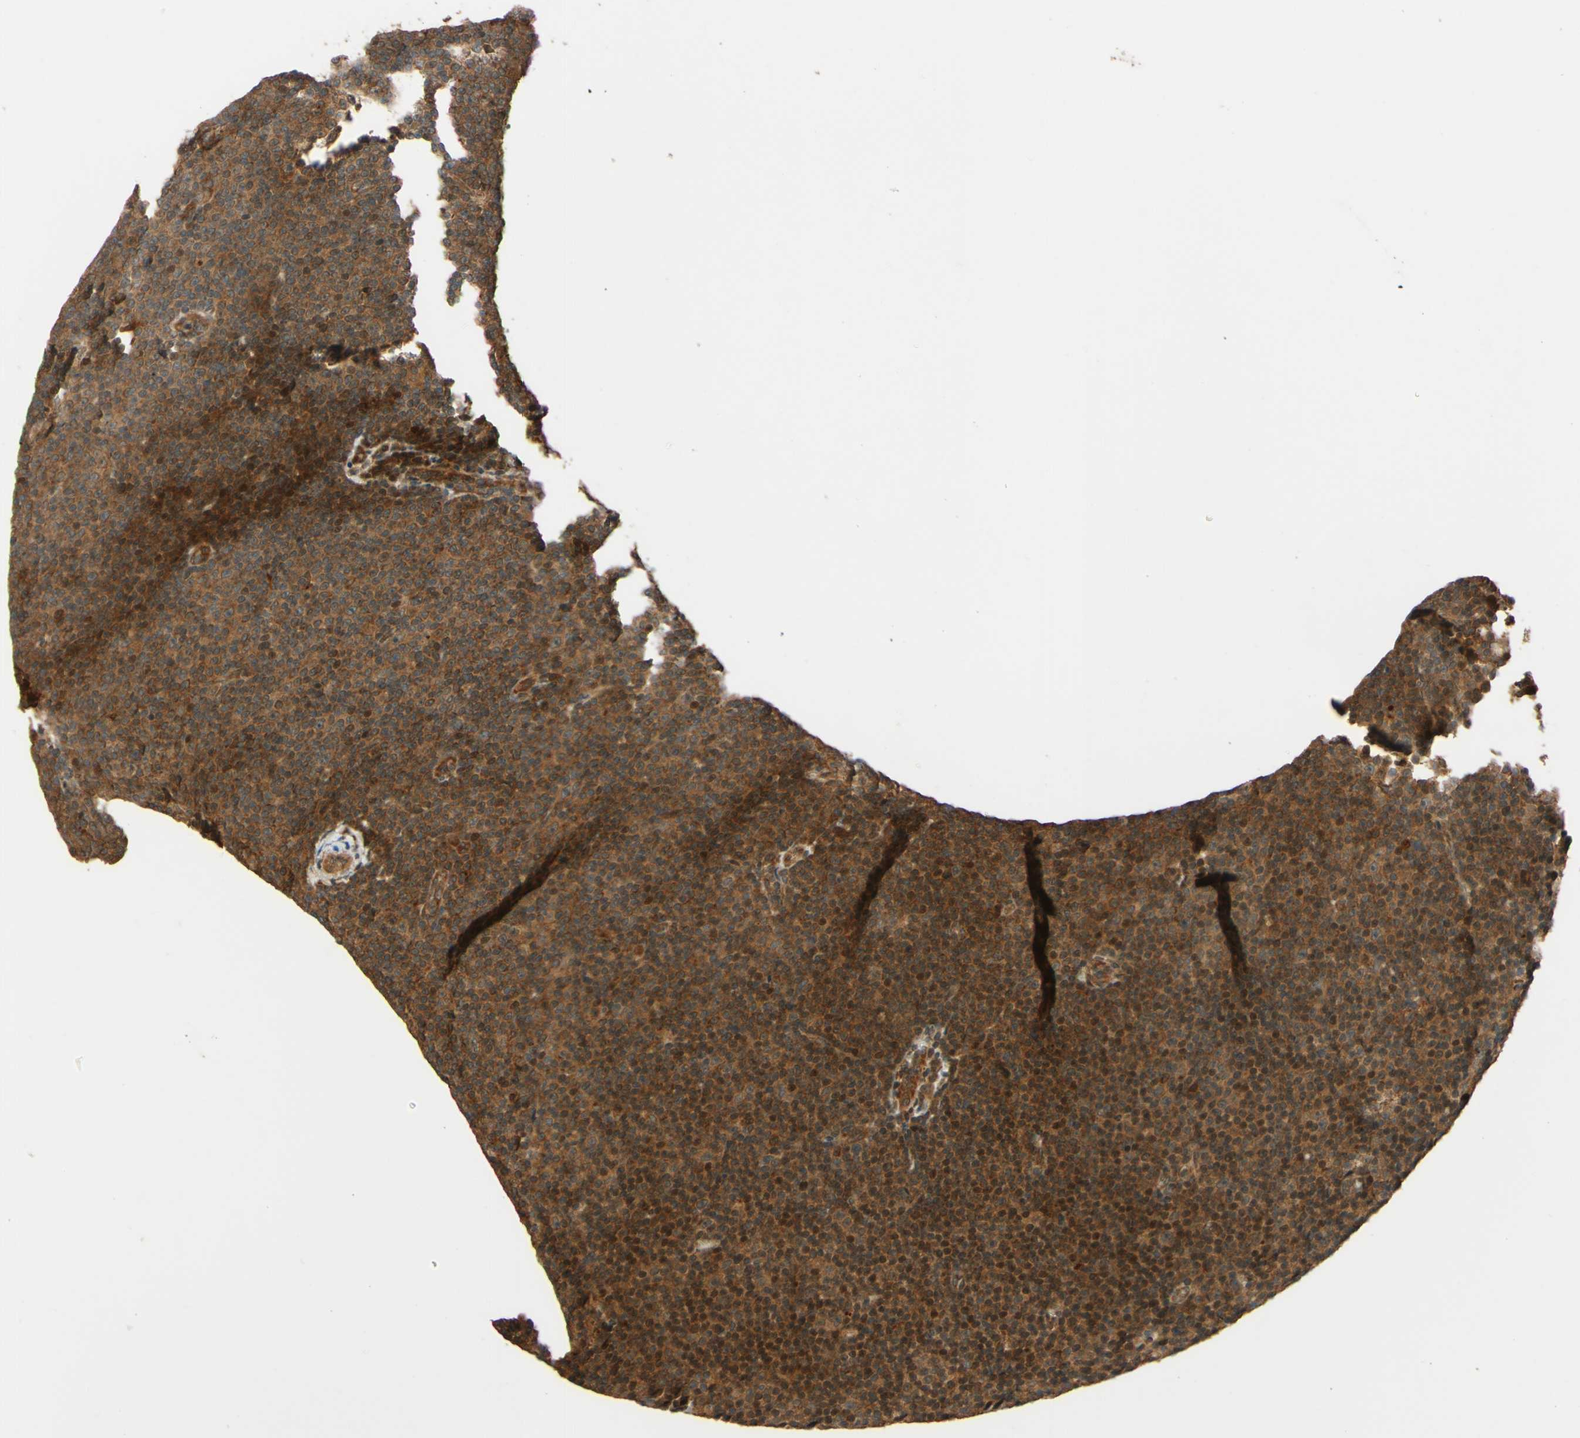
{"staining": {"intensity": "moderate", "quantity": ">75%", "location": "cytoplasmic/membranous,nuclear"}, "tissue": "lymphoma", "cell_type": "Tumor cells", "image_type": "cancer", "snomed": [{"axis": "morphology", "description": "Malignant lymphoma, non-Hodgkin's type, Low grade"}, {"axis": "topography", "description": "Lymph node"}], "caption": "Lymphoma stained for a protein displays moderate cytoplasmic/membranous and nuclear positivity in tumor cells.", "gene": "RNF19A", "patient": {"sex": "female", "age": 67}}